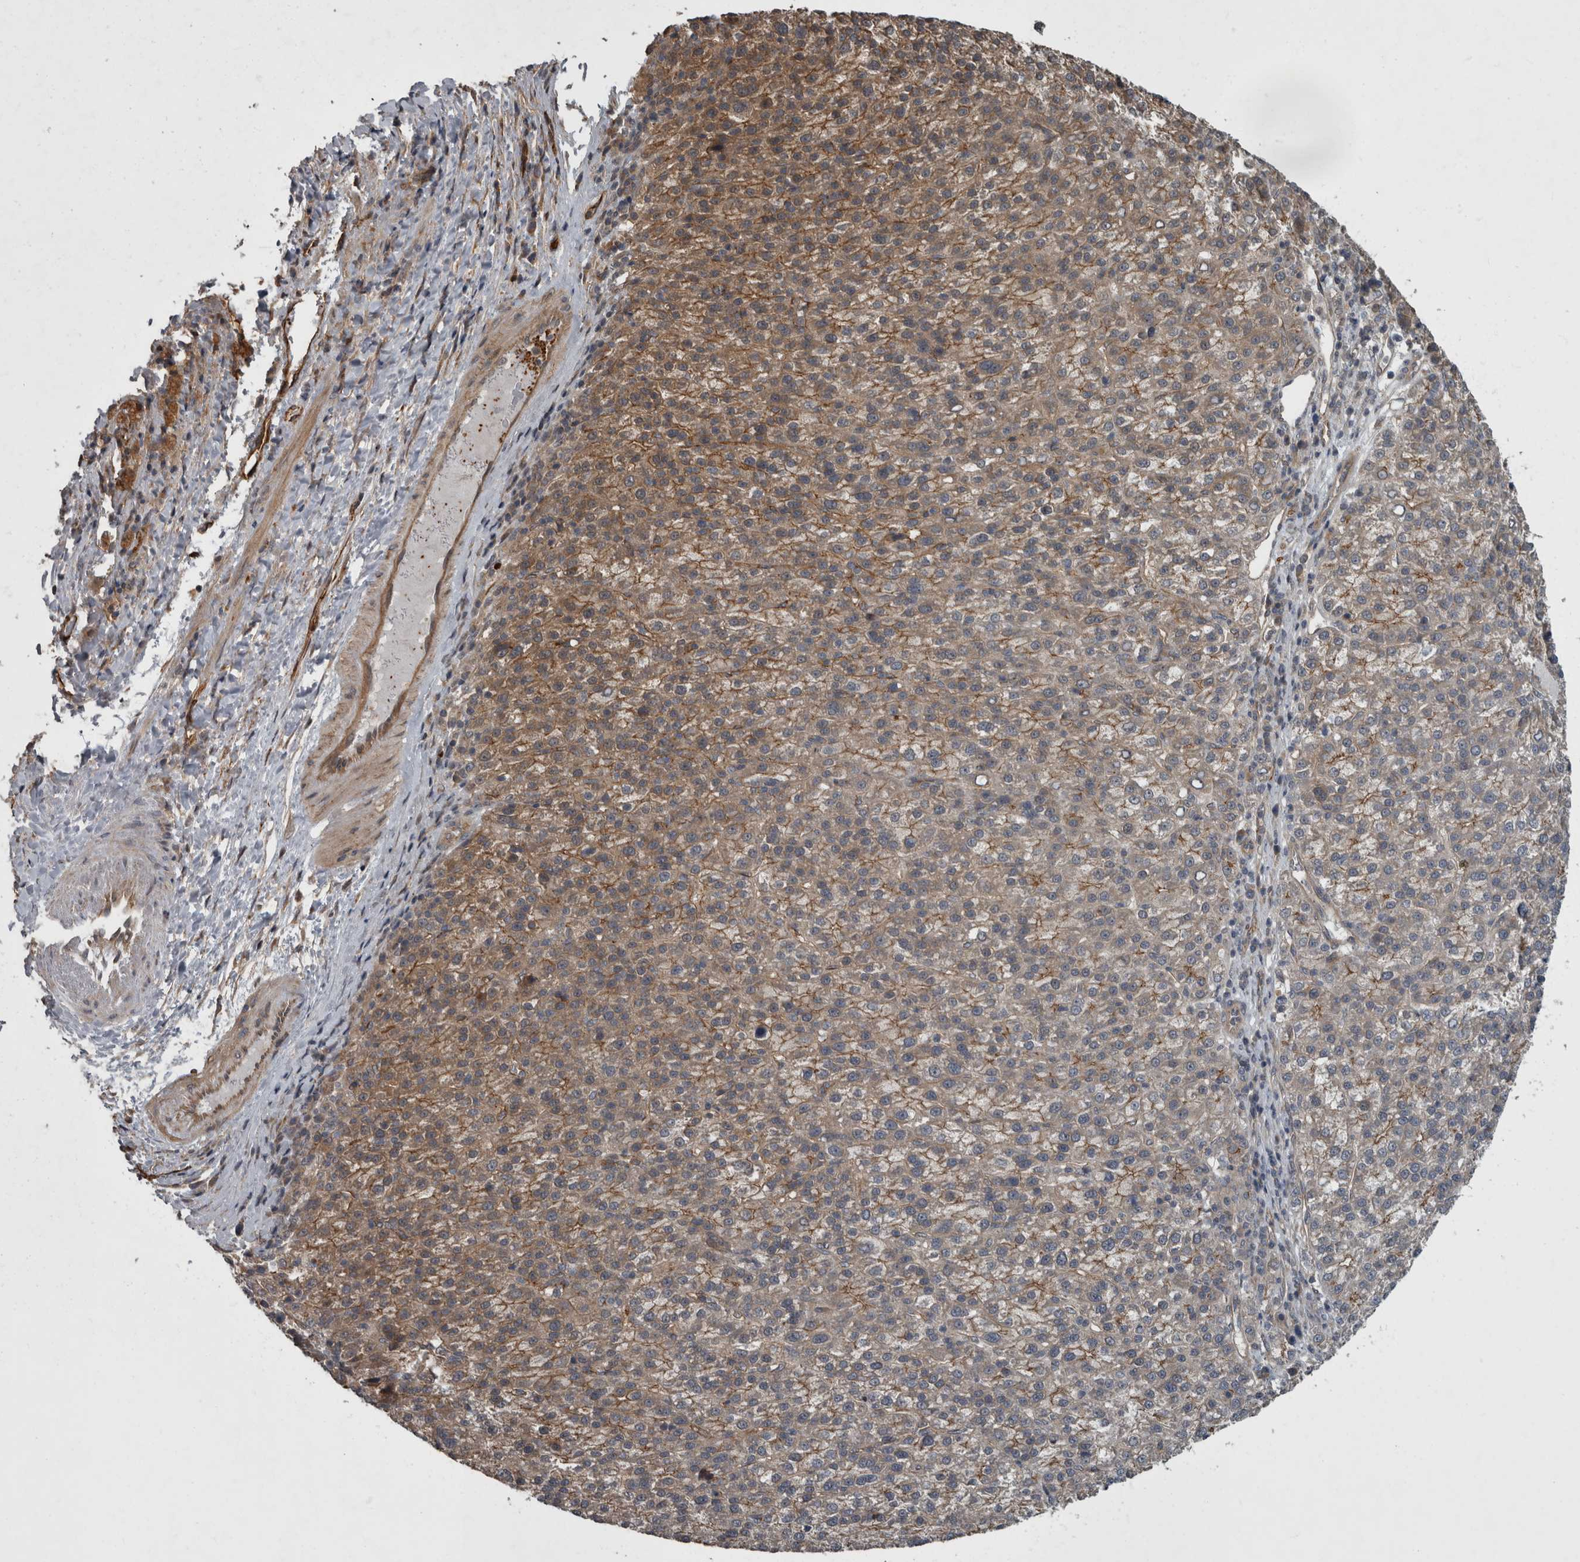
{"staining": {"intensity": "moderate", "quantity": "25%-75%", "location": "cytoplasmic/membranous"}, "tissue": "liver cancer", "cell_type": "Tumor cells", "image_type": "cancer", "snomed": [{"axis": "morphology", "description": "Carcinoma, Hepatocellular, NOS"}, {"axis": "topography", "description": "Liver"}], "caption": "Moderate cytoplasmic/membranous staining for a protein is seen in about 25%-75% of tumor cells of liver hepatocellular carcinoma using immunohistochemistry (IHC).", "gene": "VEGFD", "patient": {"sex": "female", "age": 58}}